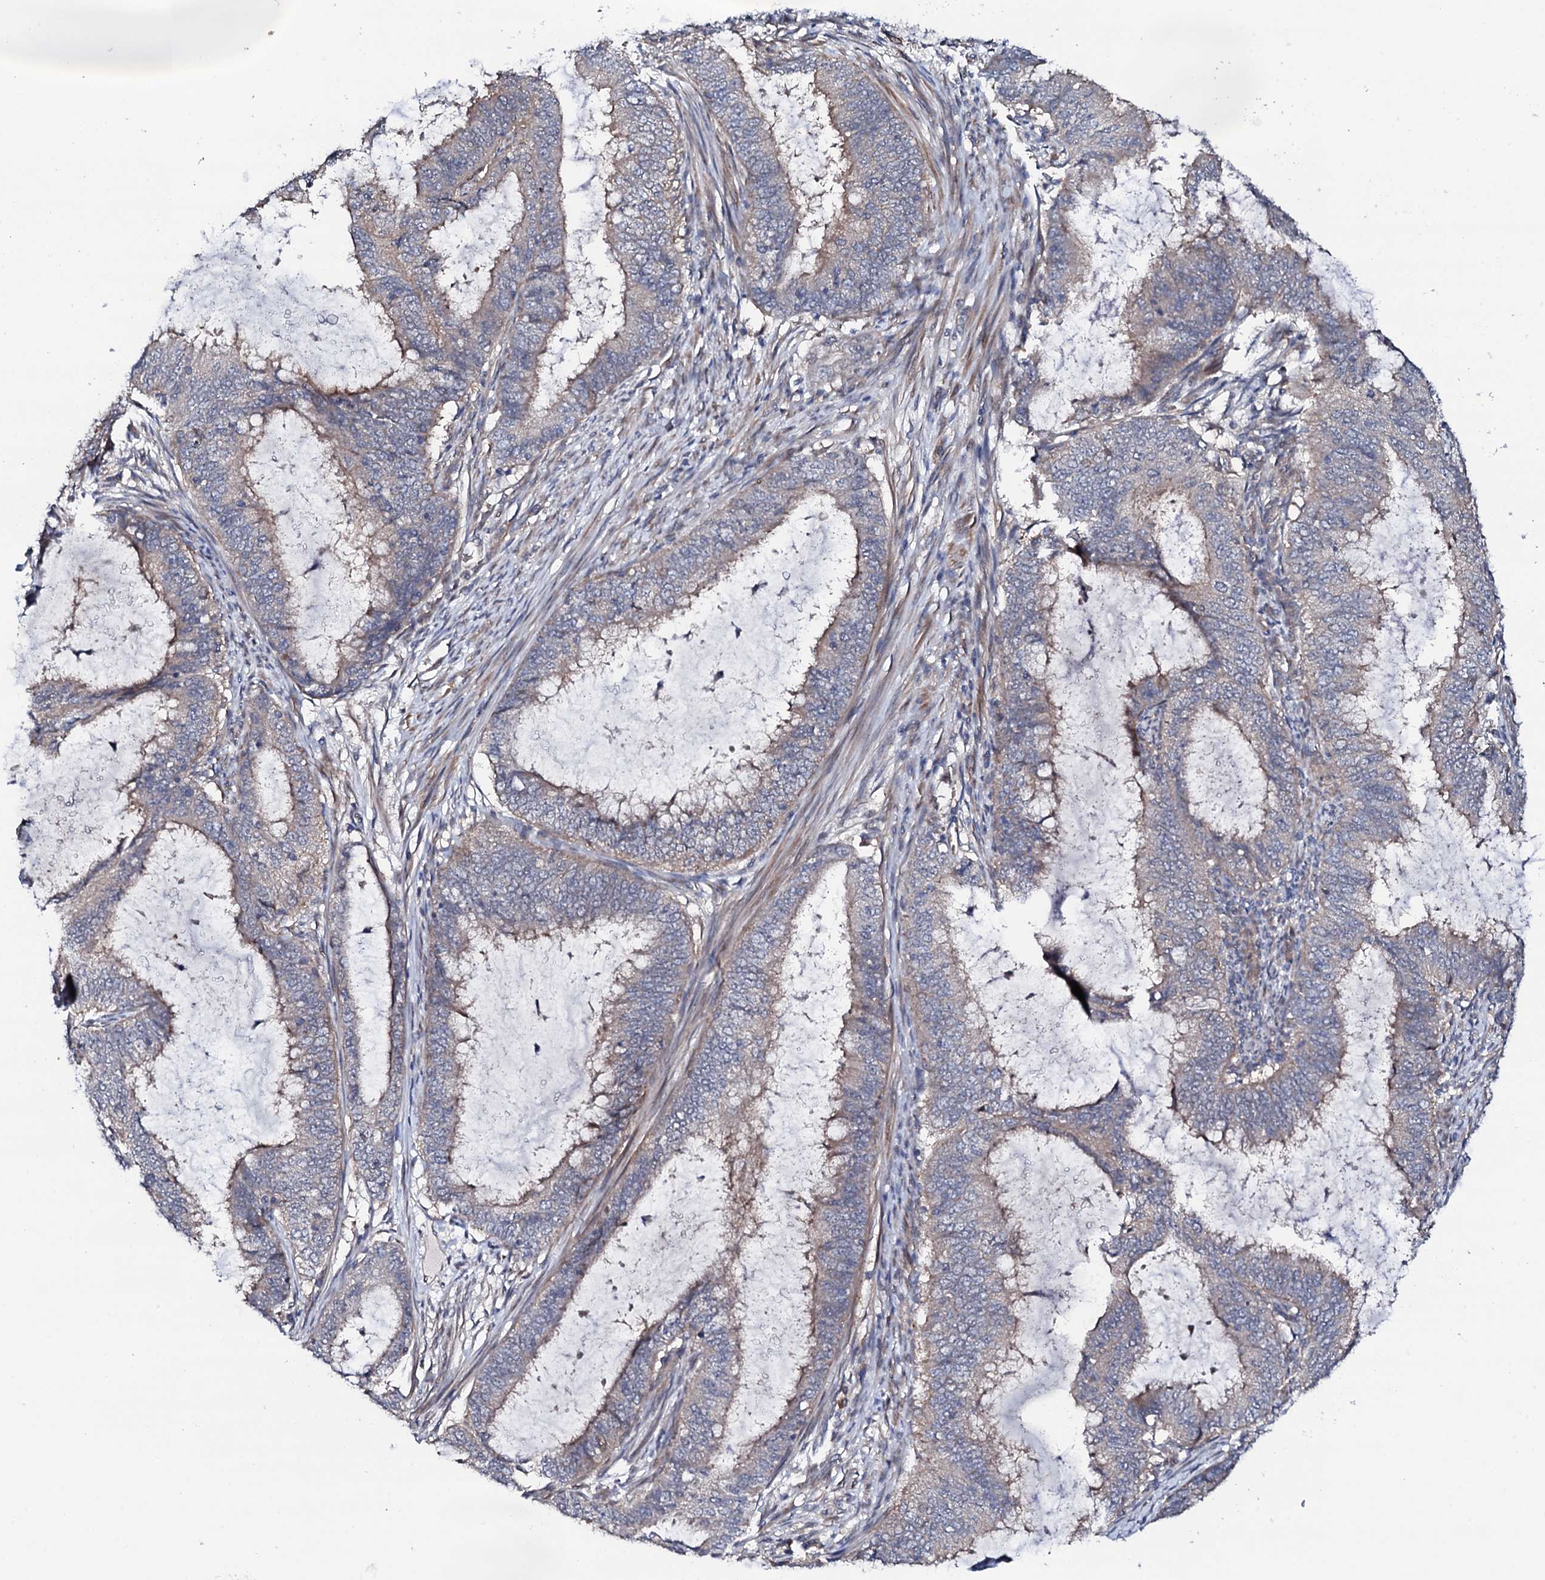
{"staining": {"intensity": "negative", "quantity": "none", "location": "none"}, "tissue": "endometrial cancer", "cell_type": "Tumor cells", "image_type": "cancer", "snomed": [{"axis": "morphology", "description": "Adenocarcinoma, NOS"}, {"axis": "topography", "description": "Endometrium"}], "caption": "This is an immunohistochemistry histopathology image of human endometrial cancer (adenocarcinoma). There is no positivity in tumor cells.", "gene": "CIAO2A", "patient": {"sex": "female", "age": 51}}